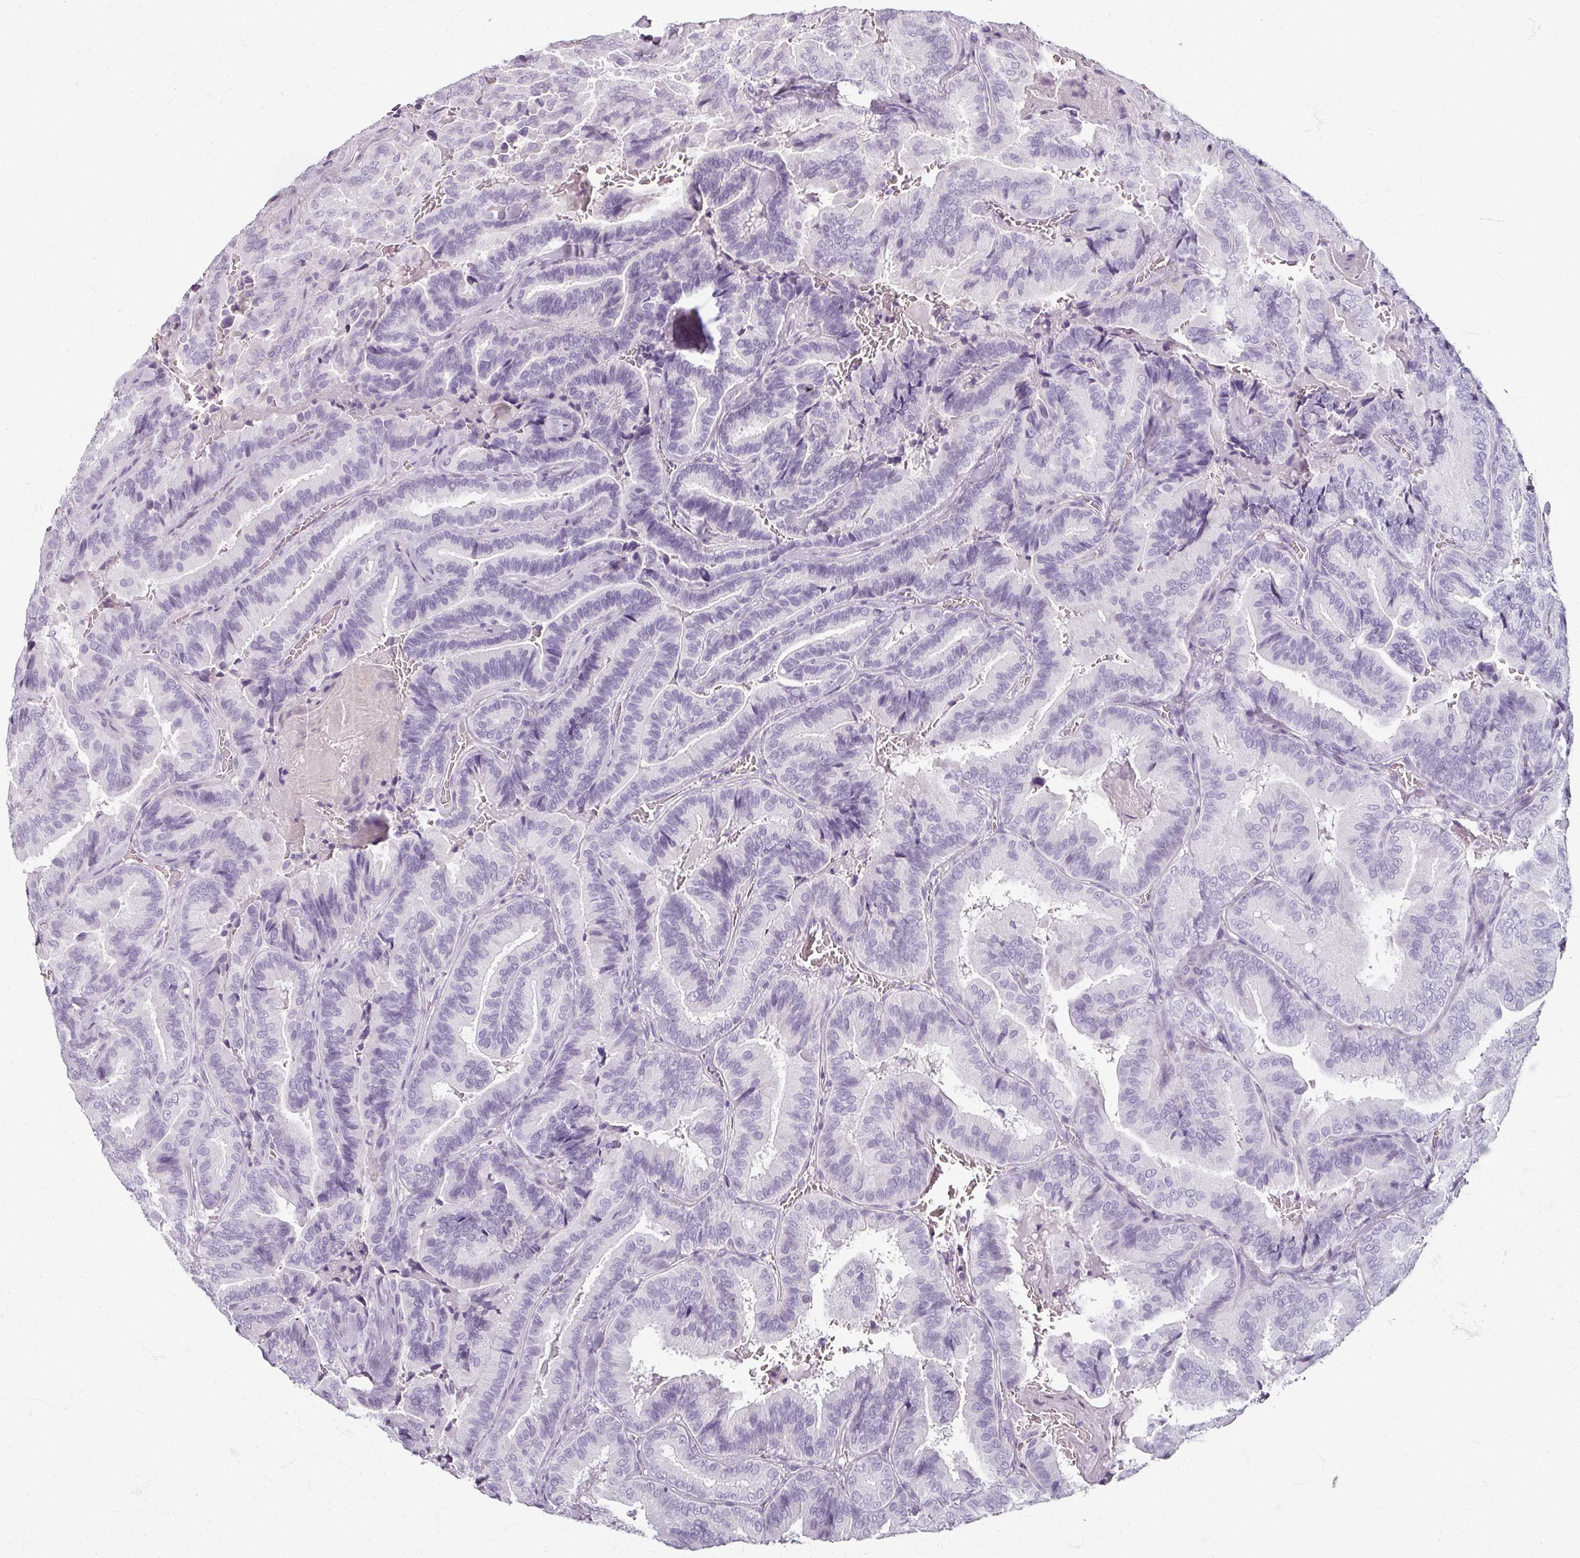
{"staining": {"intensity": "negative", "quantity": "none", "location": "none"}, "tissue": "thyroid cancer", "cell_type": "Tumor cells", "image_type": "cancer", "snomed": [{"axis": "morphology", "description": "Papillary adenocarcinoma, NOS"}, {"axis": "topography", "description": "Thyroid gland"}], "caption": "A photomicrograph of thyroid cancer stained for a protein demonstrates no brown staining in tumor cells.", "gene": "REG3G", "patient": {"sex": "male", "age": 61}}